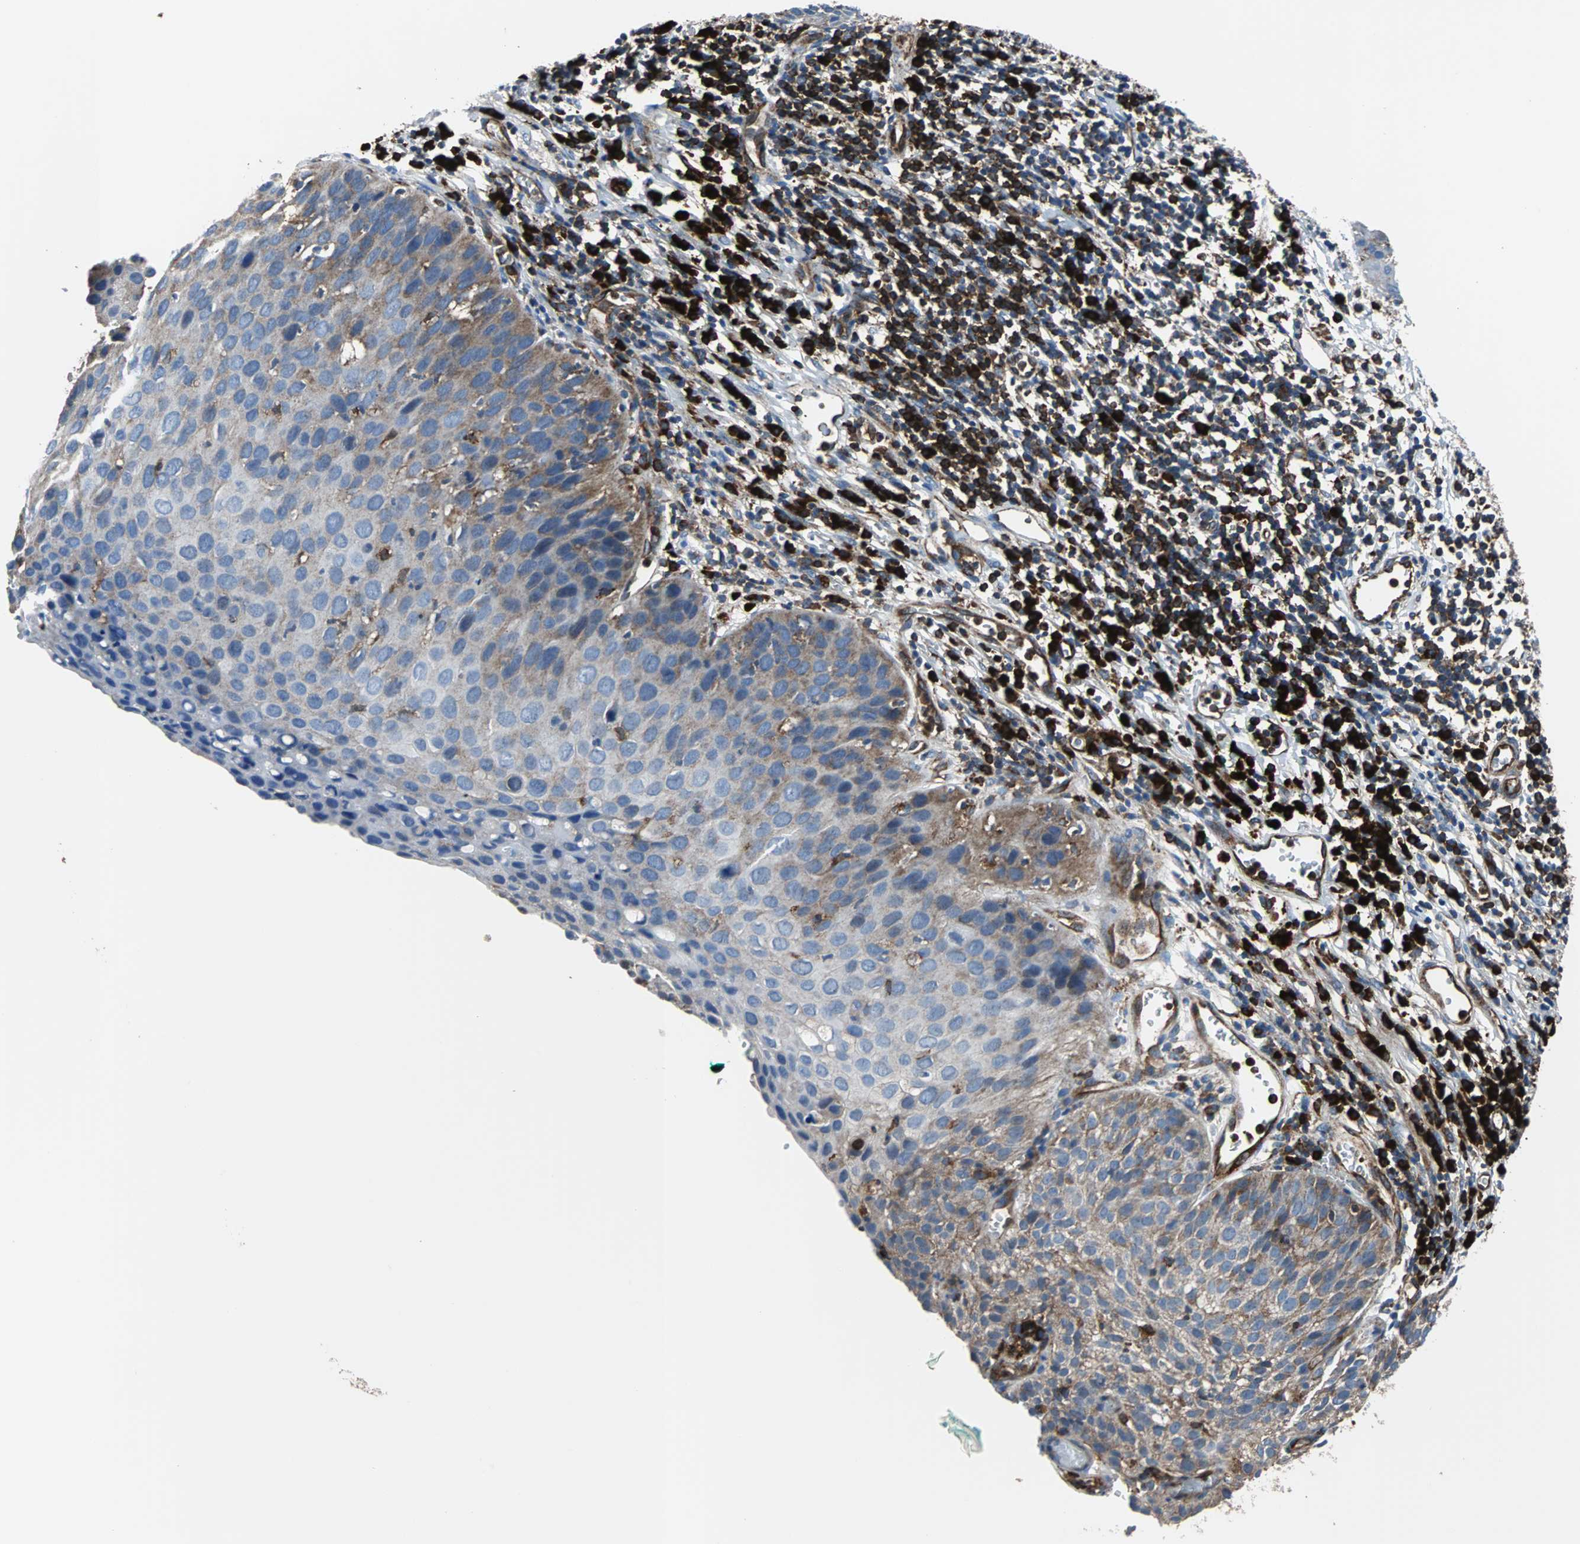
{"staining": {"intensity": "weak", "quantity": ">75%", "location": "cytoplasmic/membranous"}, "tissue": "cervical cancer", "cell_type": "Tumor cells", "image_type": "cancer", "snomed": [{"axis": "morphology", "description": "Squamous cell carcinoma, NOS"}, {"axis": "topography", "description": "Cervix"}], "caption": "An IHC image of tumor tissue is shown. Protein staining in brown shows weak cytoplasmic/membranous positivity in cervical cancer (squamous cell carcinoma) within tumor cells.", "gene": "PLCG2", "patient": {"sex": "female", "age": 38}}